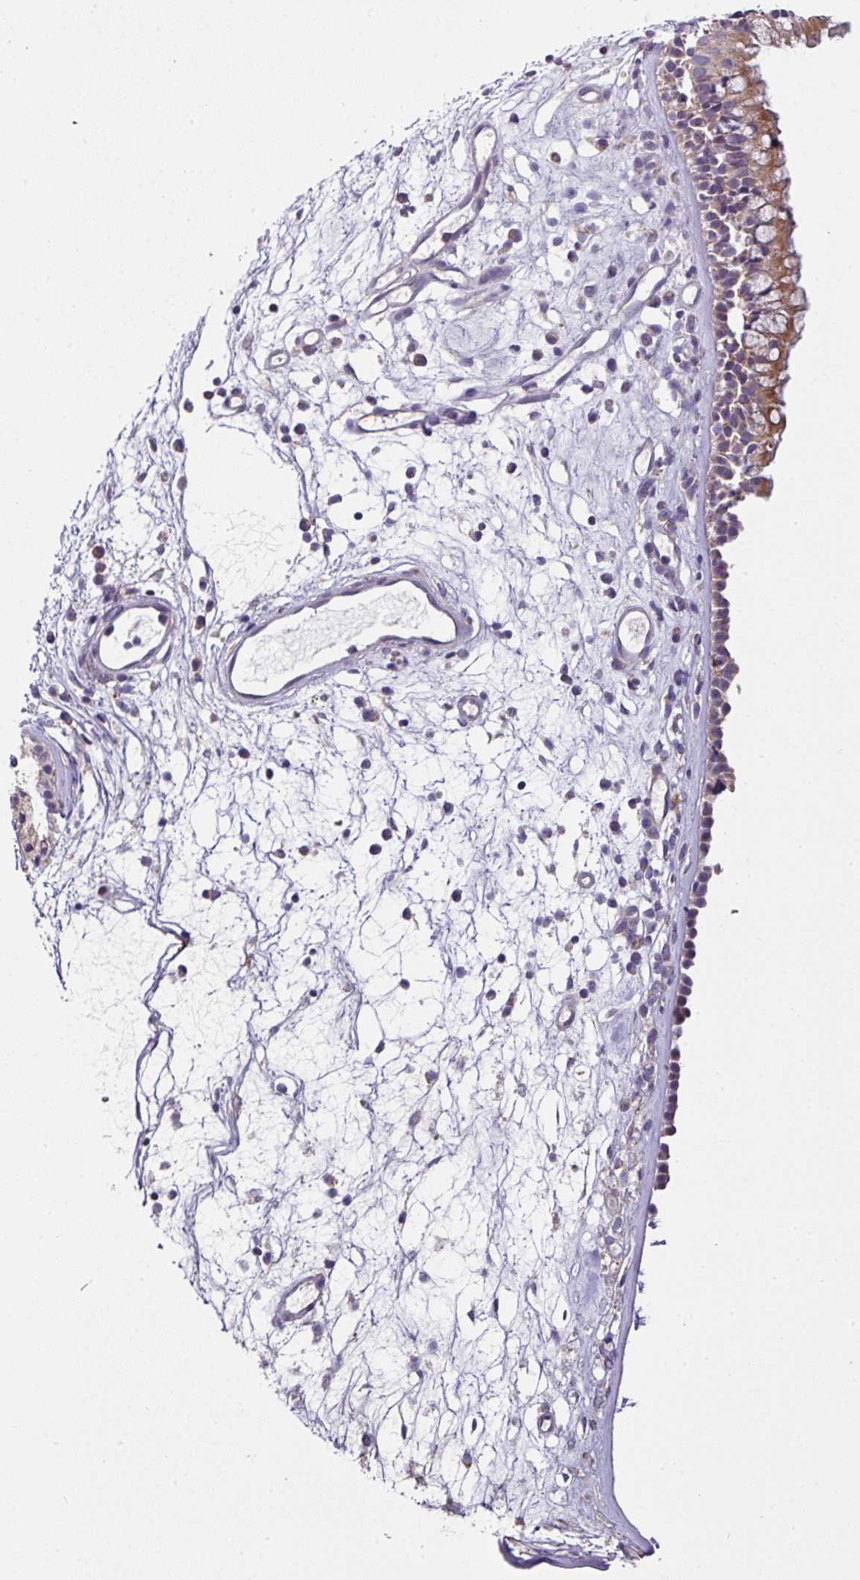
{"staining": {"intensity": "moderate", "quantity": "25%-75%", "location": "cytoplasmic/membranous"}, "tissue": "nasopharynx", "cell_type": "Respiratory epithelial cells", "image_type": "normal", "snomed": [{"axis": "morphology", "description": "Normal tissue, NOS"}, {"axis": "topography", "description": "Nasopharynx"}], "caption": "An immunohistochemistry (IHC) photomicrograph of benign tissue is shown. Protein staining in brown highlights moderate cytoplasmic/membranous positivity in nasopharynx within respiratory epithelial cells.", "gene": "LRRC9", "patient": {"sex": "male", "age": 63}}